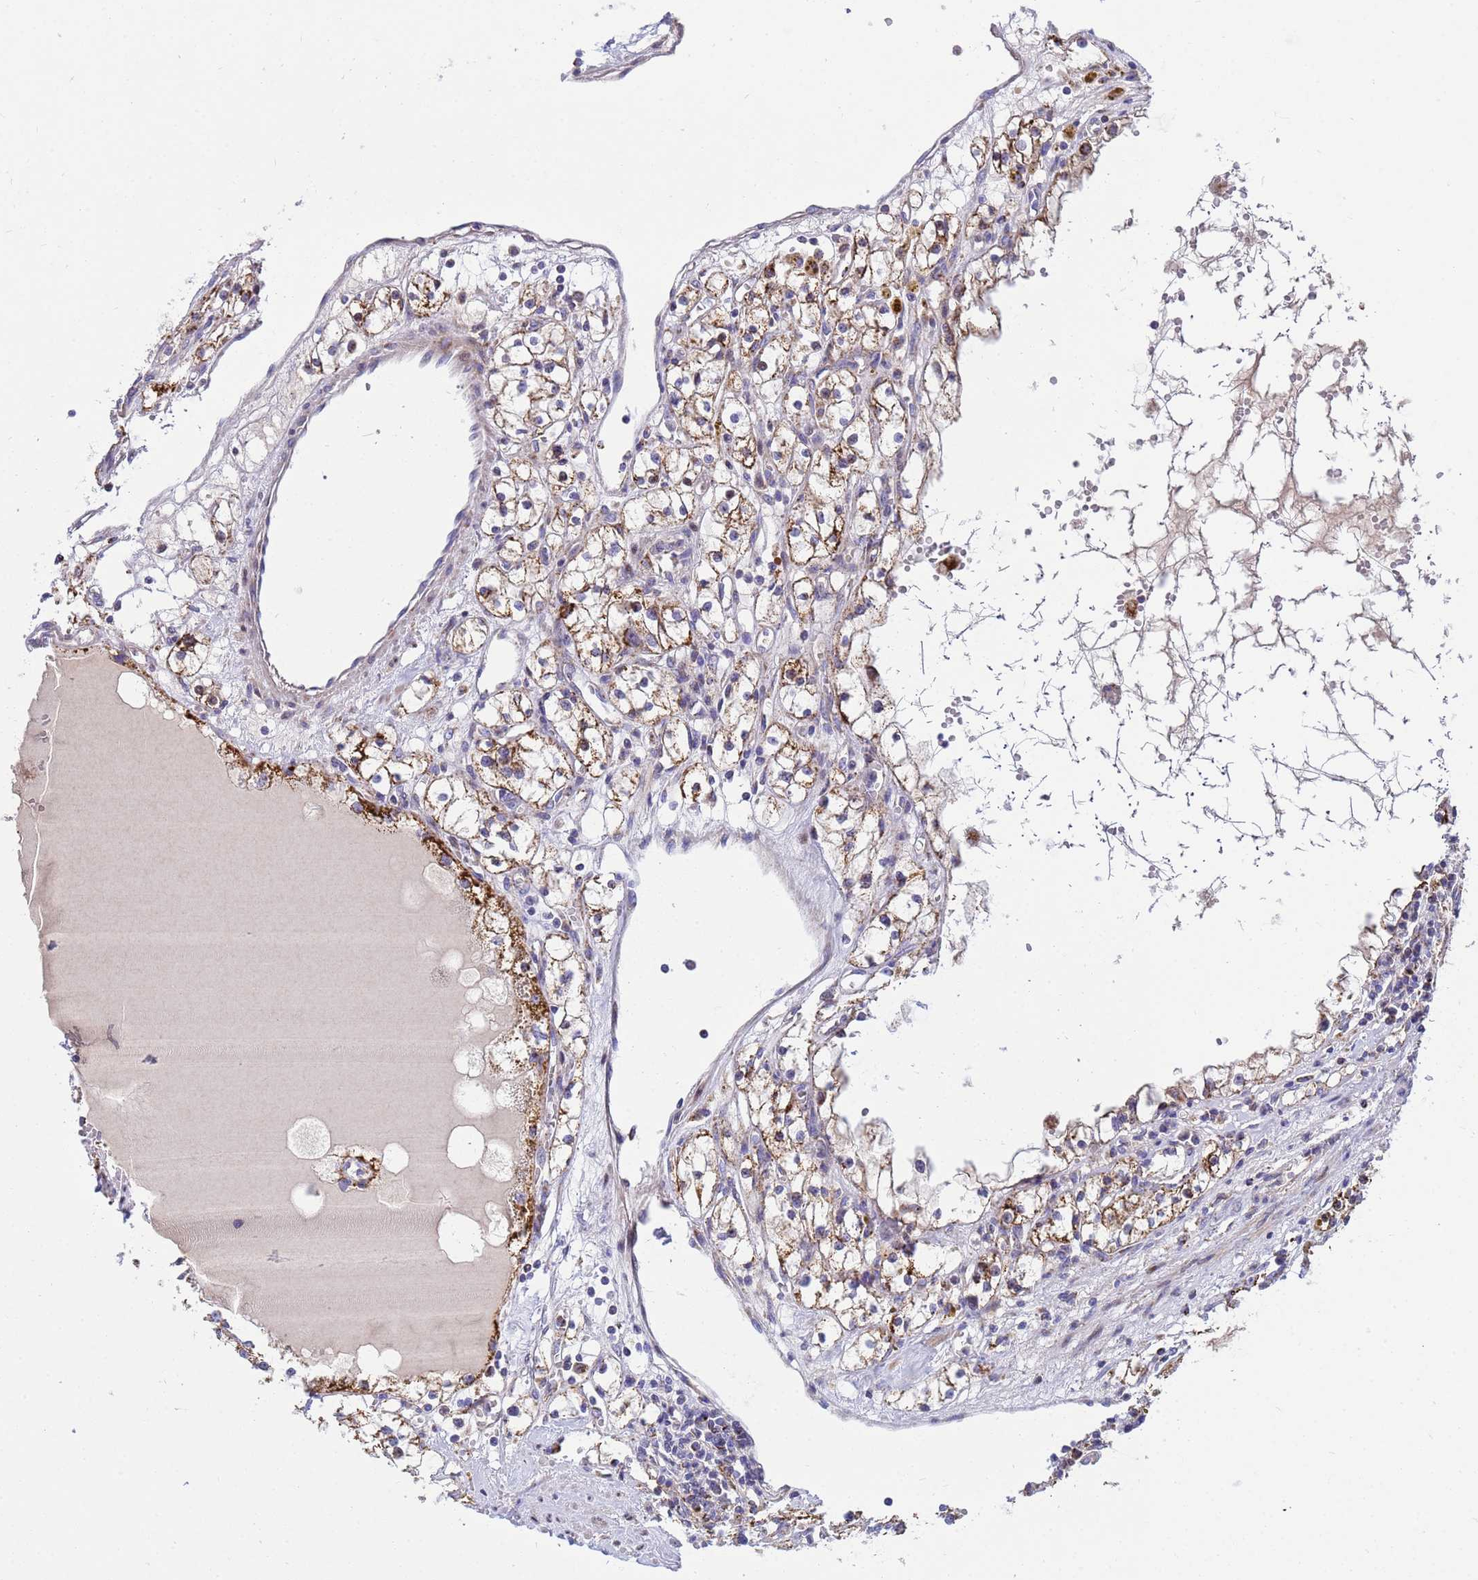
{"staining": {"intensity": "moderate", "quantity": ">75%", "location": "cytoplasmic/membranous"}, "tissue": "renal cancer", "cell_type": "Tumor cells", "image_type": "cancer", "snomed": [{"axis": "morphology", "description": "Adenocarcinoma, NOS"}, {"axis": "topography", "description": "Kidney"}], "caption": "A brown stain shows moderate cytoplasmic/membranous positivity of a protein in adenocarcinoma (renal) tumor cells.", "gene": "TUBGCP3", "patient": {"sex": "male", "age": 56}}